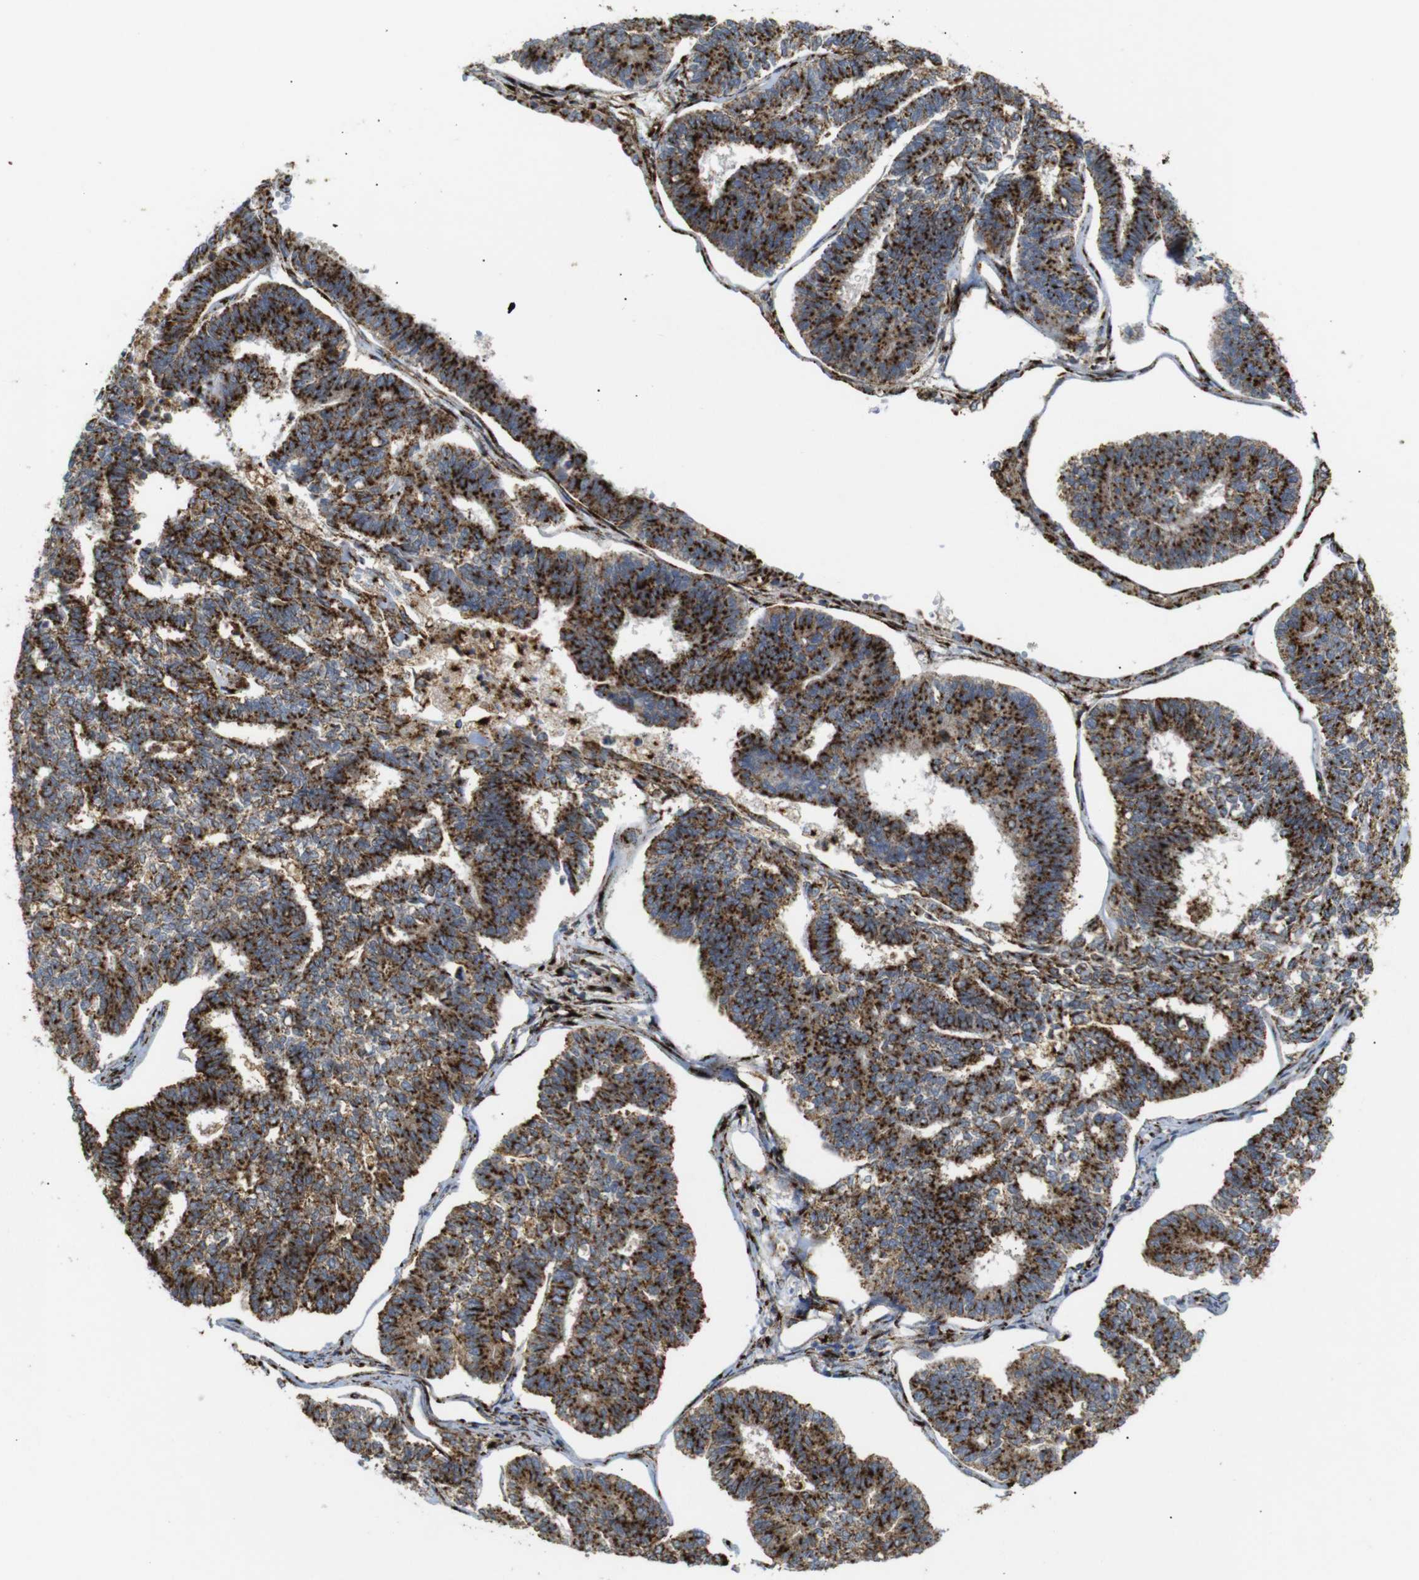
{"staining": {"intensity": "strong", "quantity": ">75%", "location": "cytoplasmic/membranous"}, "tissue": "endometrial cancer", "cell_type": "Tumor cells", "image_type": "cancer", "snomed": [{"axis": "morphology", "description": "Adenocarcinoma, NOS"}, {"axis": "topography", "description": "Endometrium"}], "caption": "DAB (3,3'-diaminobenzidine) immunohistochemical staining of endometrial adenocarcinoma displays strong cytoplasmic/membranous protein staining in about >75% of tumor cells. (Stains: DAB (3,3'-diaminobenzidine) in brown, nuclei in blue, Microscopy: brightfield microscopy at high magnification).", "gene": "TGOLN2", "patient": {"sex": "female", "age": 70}}